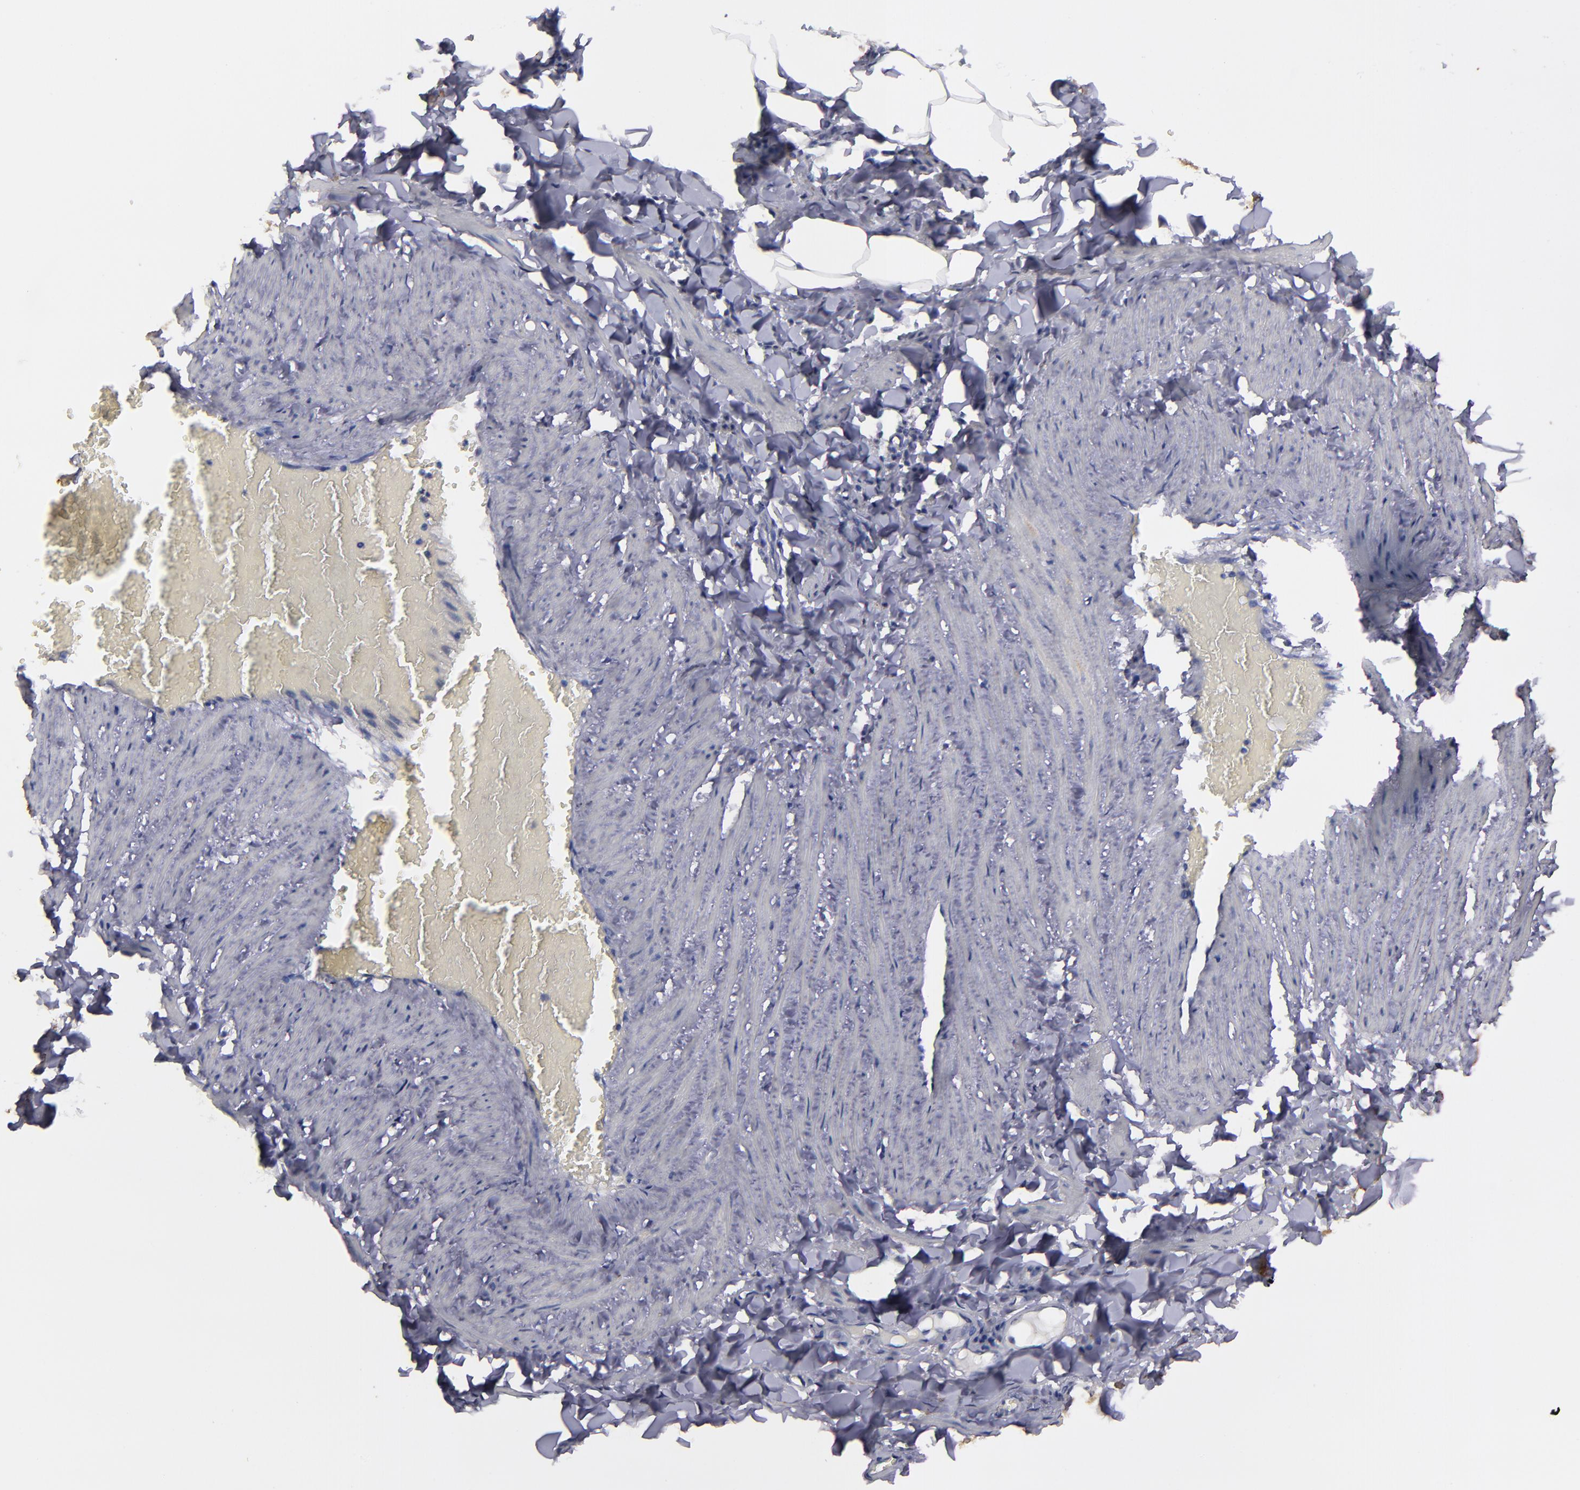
{"staining": {"intensity": "weak", "quantity": ">75%", "location": "cytoplasmic/membranous"}, "tissue": "adipose tissue", "cell_type": "Adipocytes", "image_type": "normal", "snomed": [{"axis": "morphology", "description": "Normal tissue, NOS"}, {"axis": "topography", "description": "Vascular tissue"}], "caption": "Protein analysis of benign adipose tissue demonstrates weak cytoplasmic/membranous staining in approximately >75% of adipocytes. (DAB (3,3'-diaminobenzidine) = brown stain, brightfield microscopy at high magnification).", "gene": "SIPA1L1", "patient": {"sex": "male", "age": 41}}